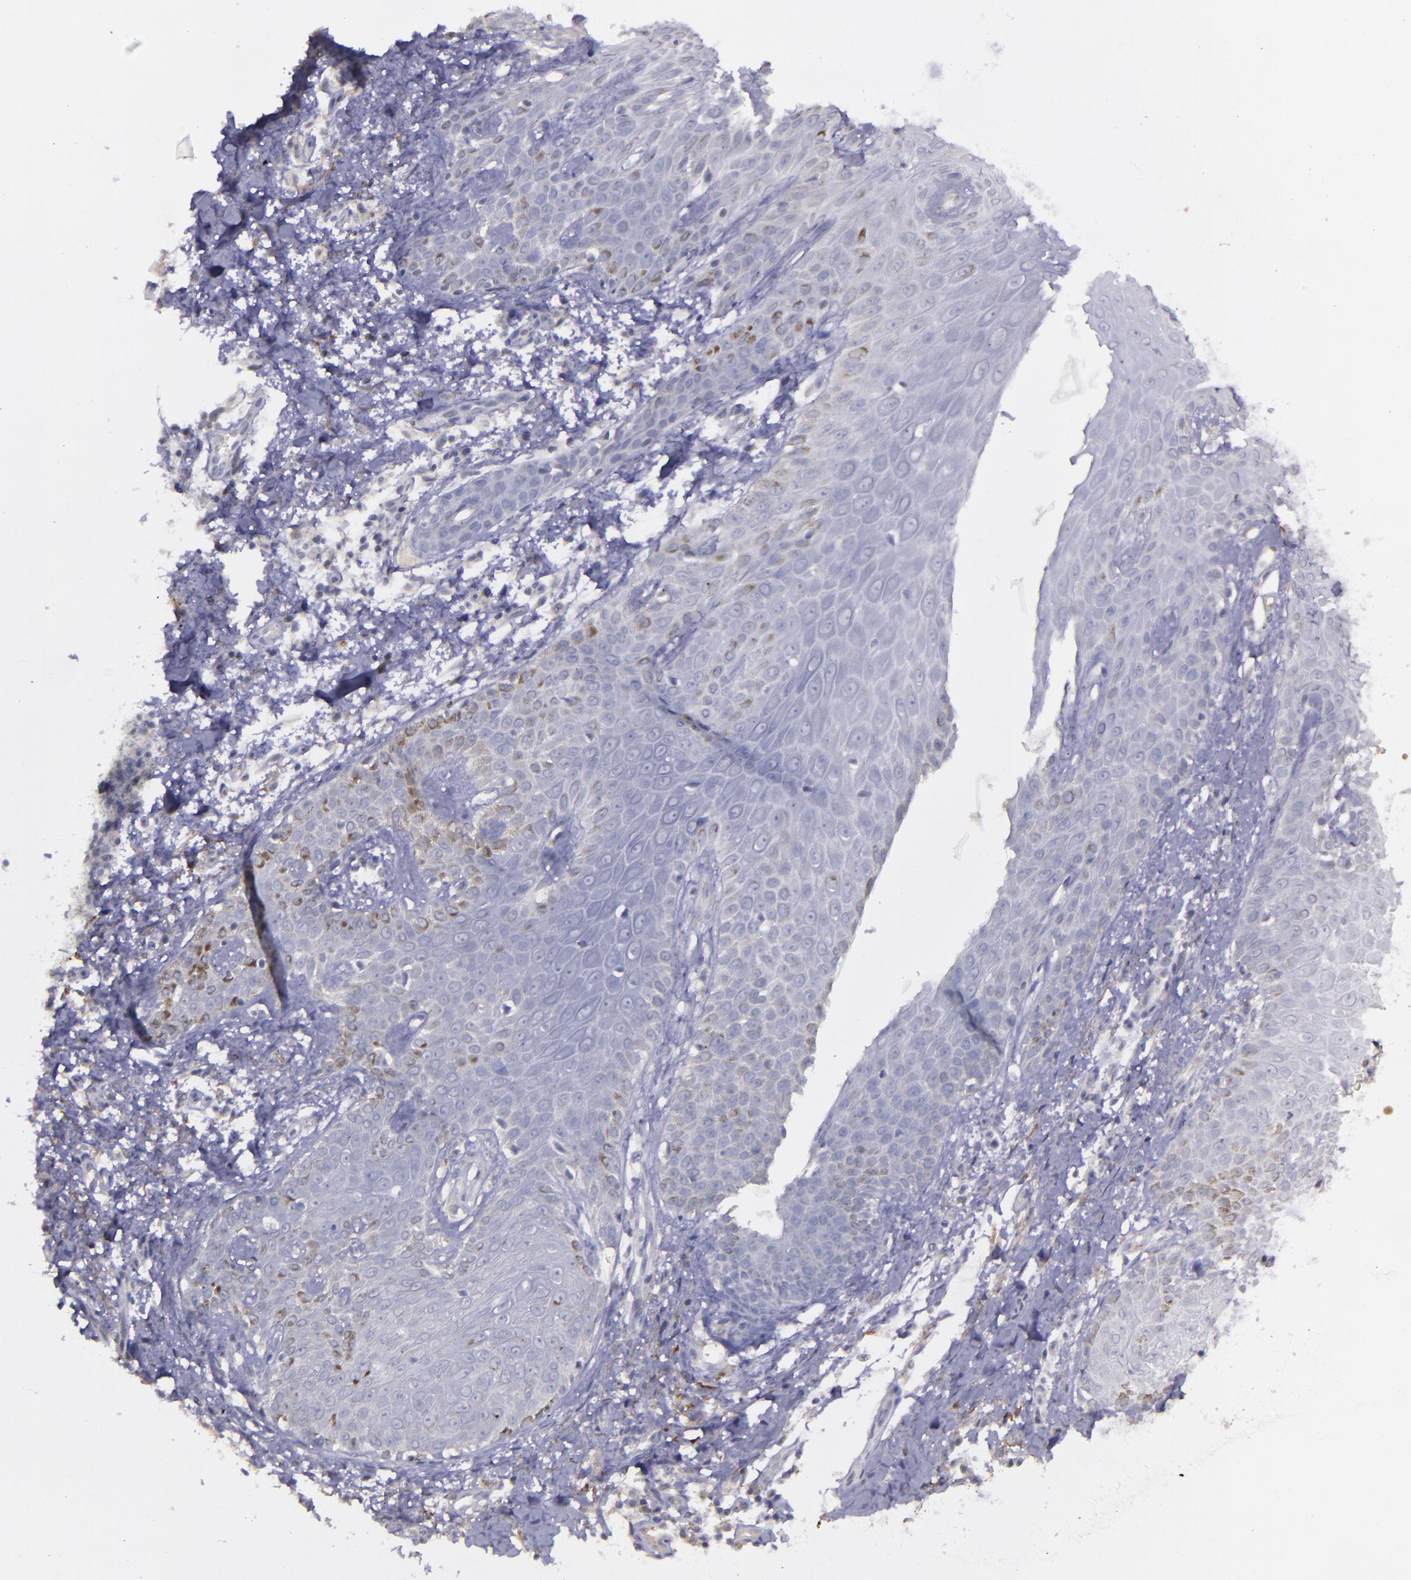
{"staining": {"intensity": "negative", "quantity": "none", "location": "none"}, "tissue": "skin cancer", "cell_type": "Tumor cells", "image_type": "cancer", "snomed": [{"axis": "morphology", "description": "Basal cell carcinoma"}, {"axis": "topography", "description": "Skin"}], "caption": "This micrograph is of skin basal cell carcinoma stained with IHC to label a protein in brown with the nuclei are counter-stained blue. There is no positivity in tumor cells.", "gene": "MASP1", "patient": {"sex": "male", "age": 67}}